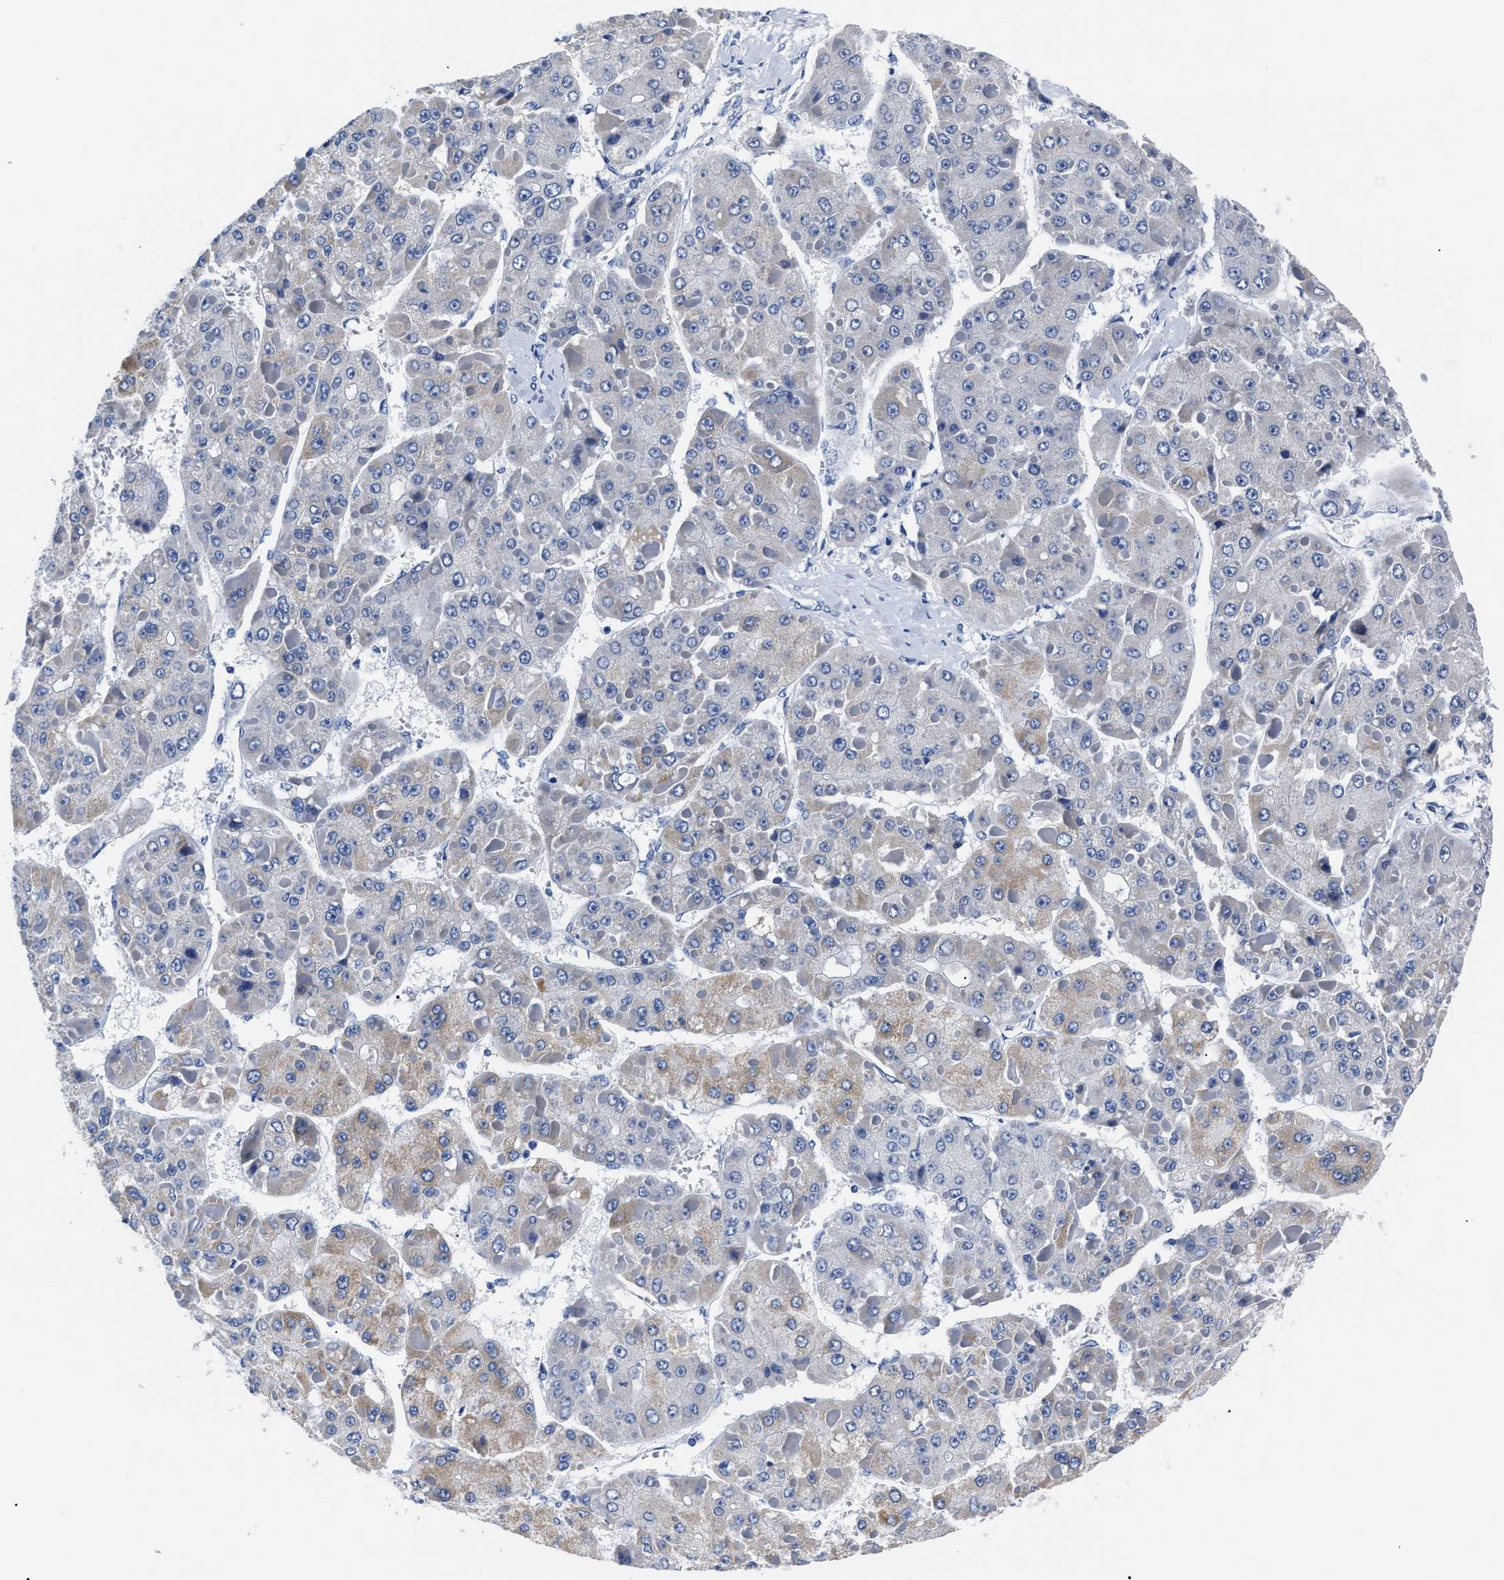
{"staining": {"intensity": "weak", "quantity": "<25%", "location": "cytoplasmic/membranous"}, "tissue": "liver cancer", "cell_type": "Tumor cells", "image_type": "cancer", "snomed": [{"axis": "morphology", "description": "Carcinoma, Hepatocellular, NOS"}, {"axis": "topography", "description": "Liver"}], "caption": "Protein analysis of liver cancer (hepatocellular carcinoma) demonstrates no significant expression in tumor cells. (DAB immunohistochemistry (IHC), high magnification).", "gene": "ALPG", "patient": {"sex": "female", "age": 73}}